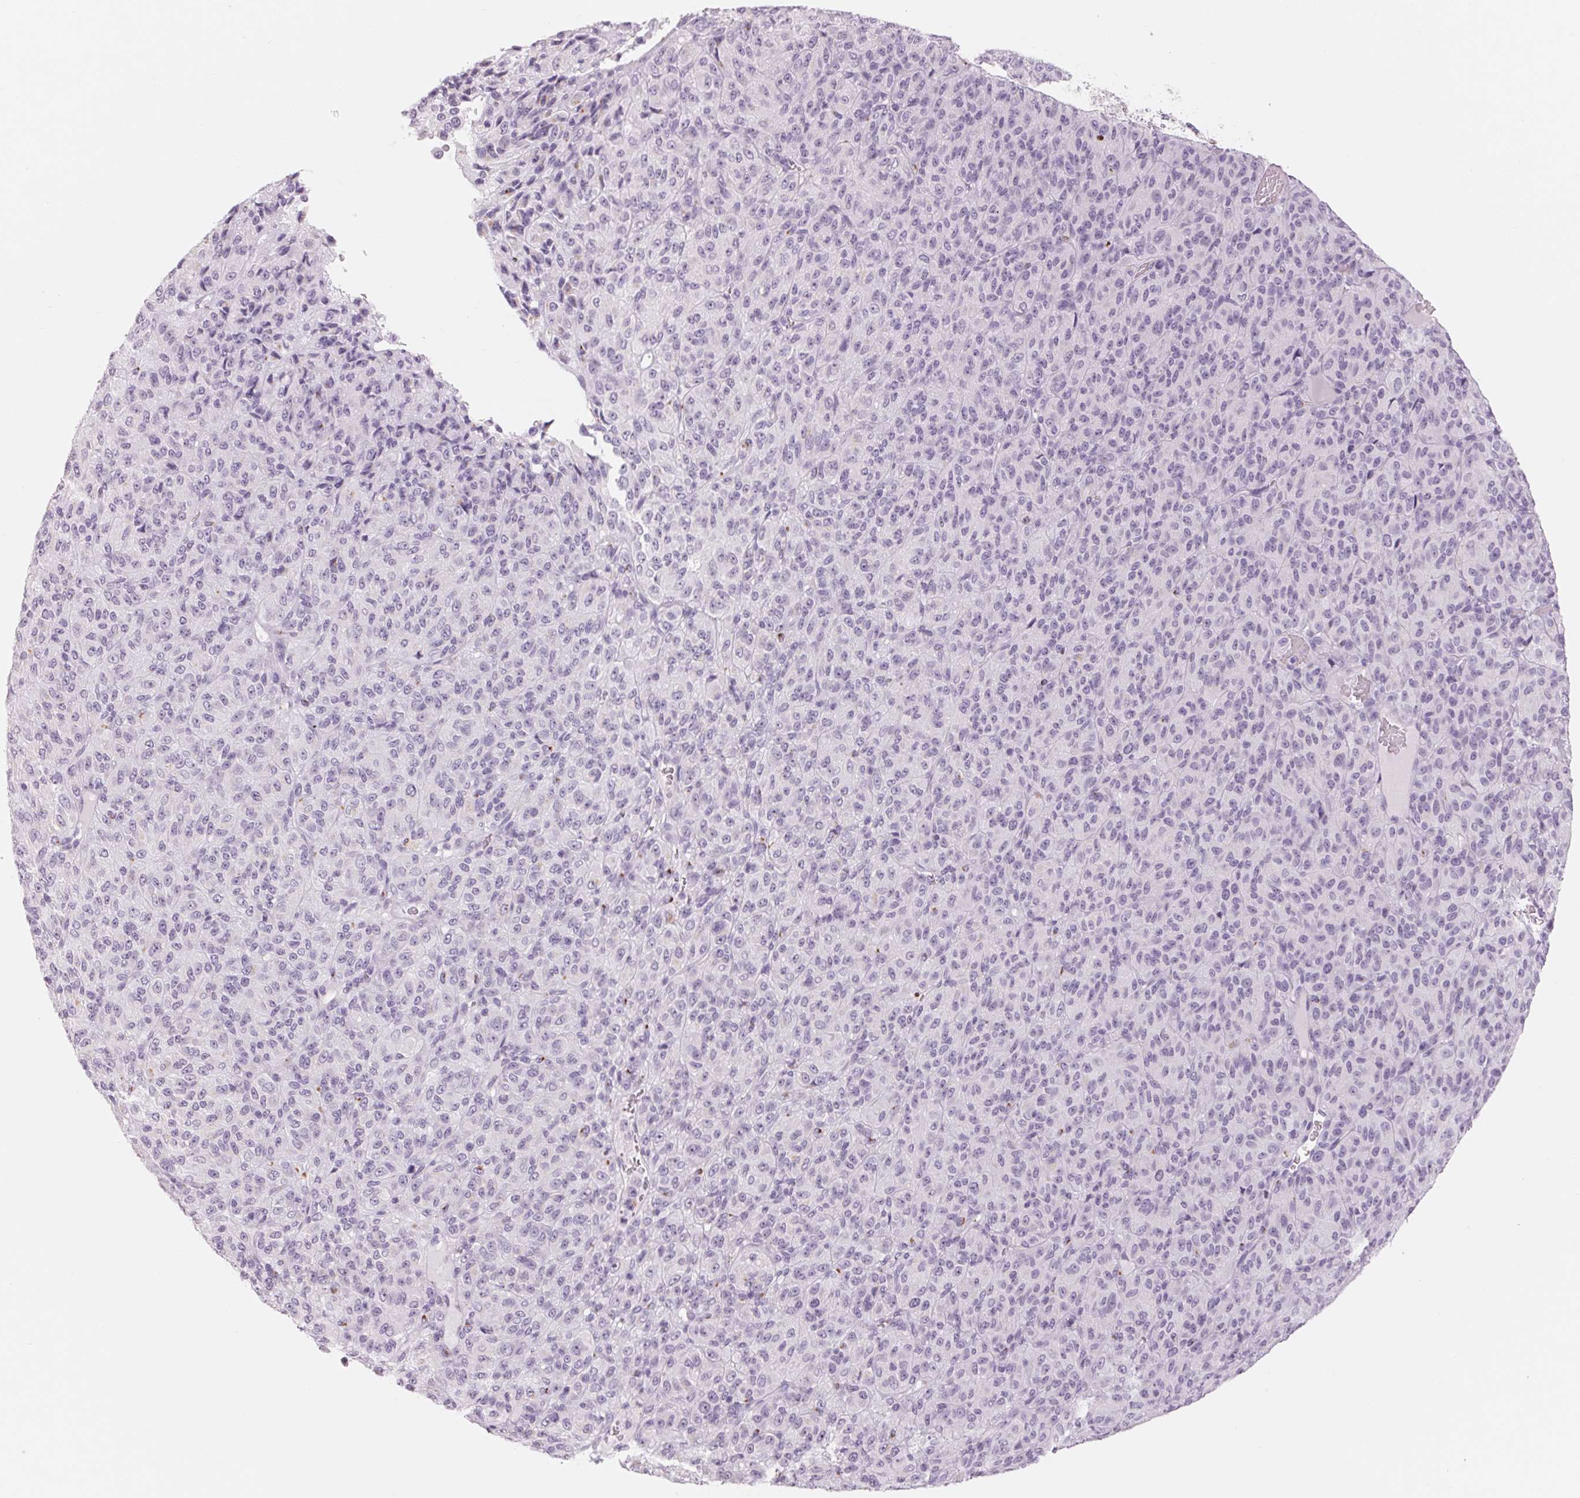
{"staining": {"intensity": "negative", "quantity": "none", "location": "none"}, "tissue": "melanoma", "cell_type": "Tumor cells", "image_type": "cancer", "snomed": [{"axis": "morphology", "description": "Malignant melanoma, Metastatic site"}, {"axis": "topography", "description": "Brain"}], "caption": "Malignant melanoma (metastatic site) was stained to show a protein in brown. There is no significant expression in tumor cells.", "gene": "GALNT7", "patient": {"sex": "female", "age": 56}}